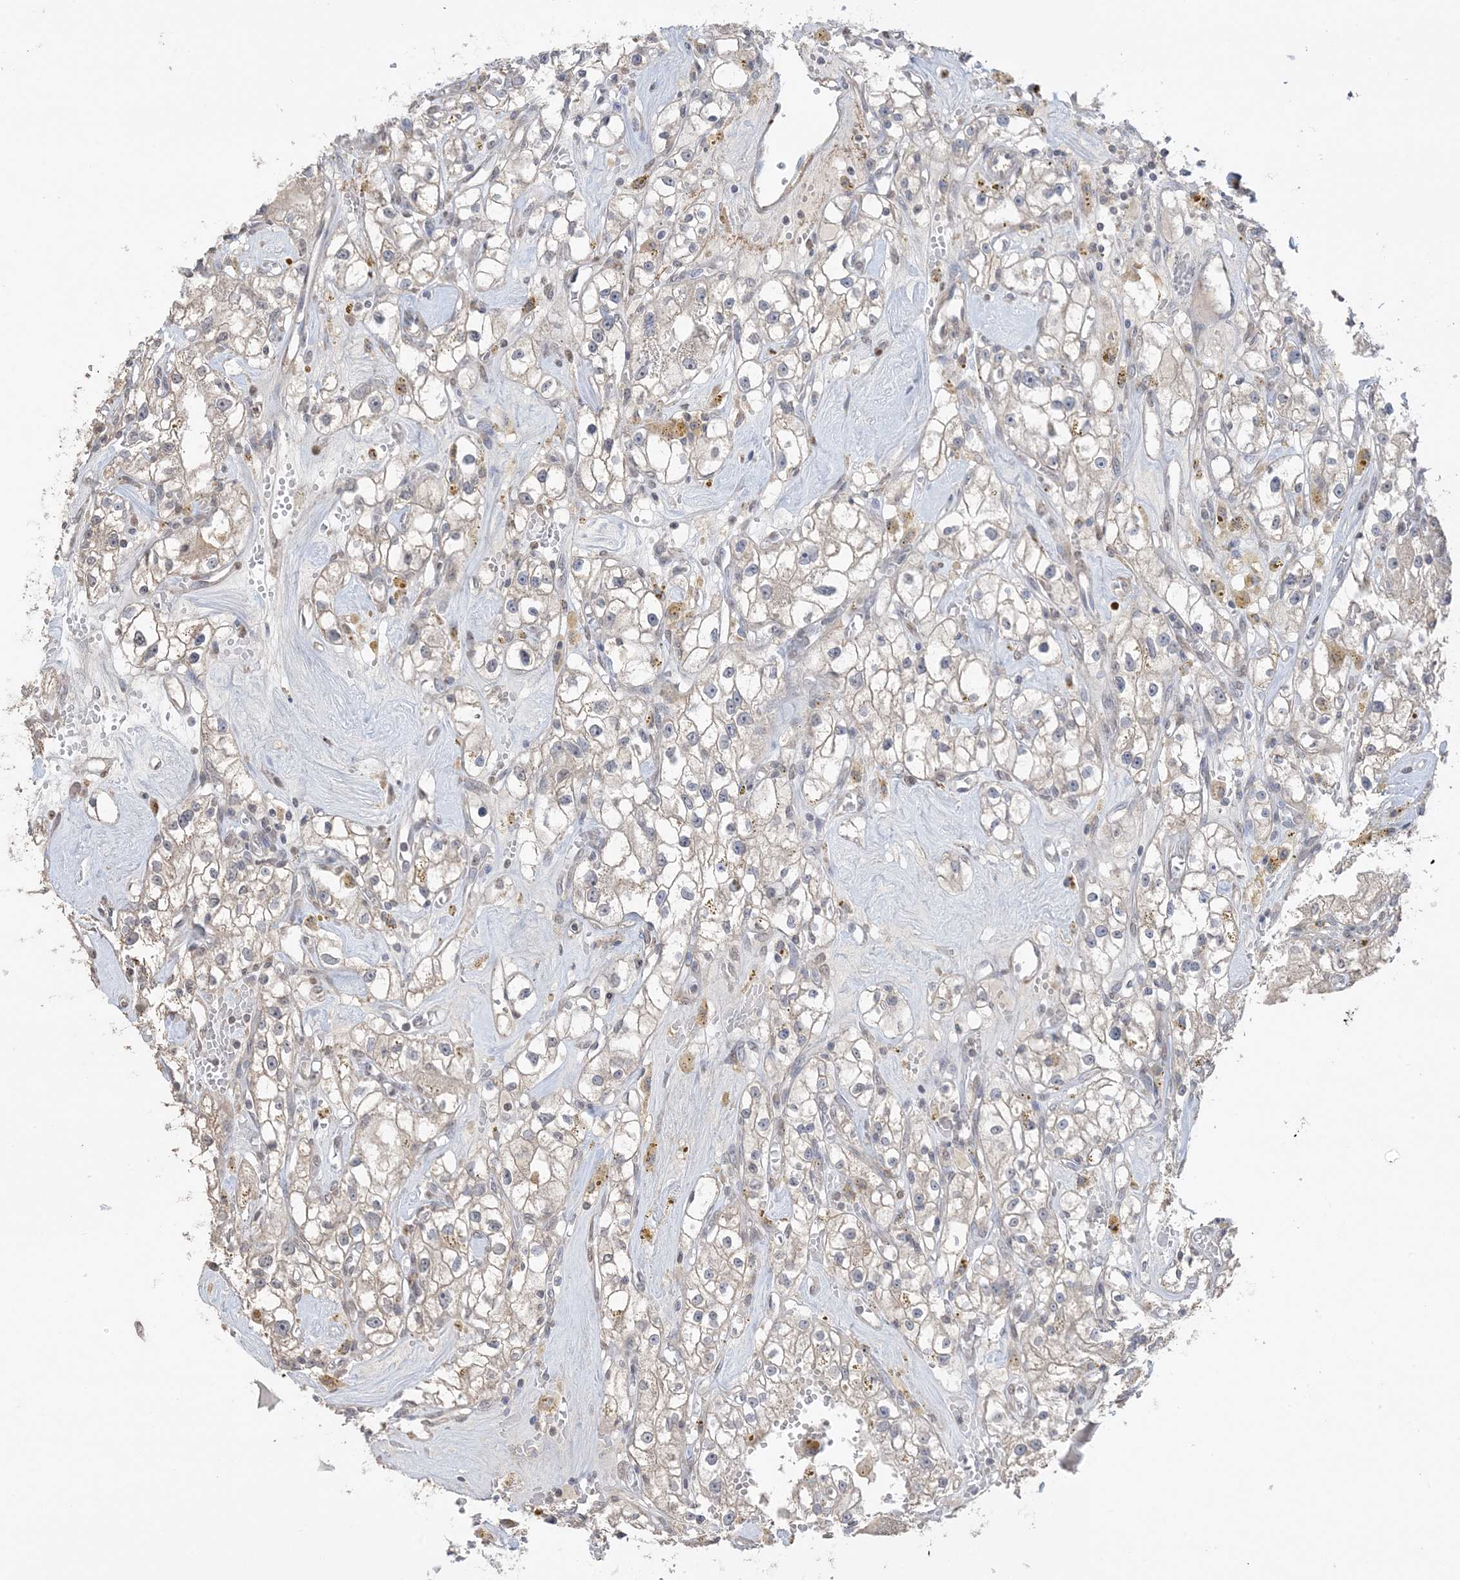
{"staining": {"intensity": "weak", "quantity": "25%-75%", "location": "cytoplasmic/membranous"}, "tissue": "renal cancer", "cell_type": "Tumor cells", "image_type": "cancer", "snomed": [{"axis": "morphology", "description": "Adenocarcinoma, NOS"}, {"axis": "topography", "description": "Kidney"}], "caption": "Adenocarcinoma (renal) stained with a protein marker demonstrates weak staining in tumor cells.", "gene": "XRN1", "patient": {"sex": "male", "age": 56}}